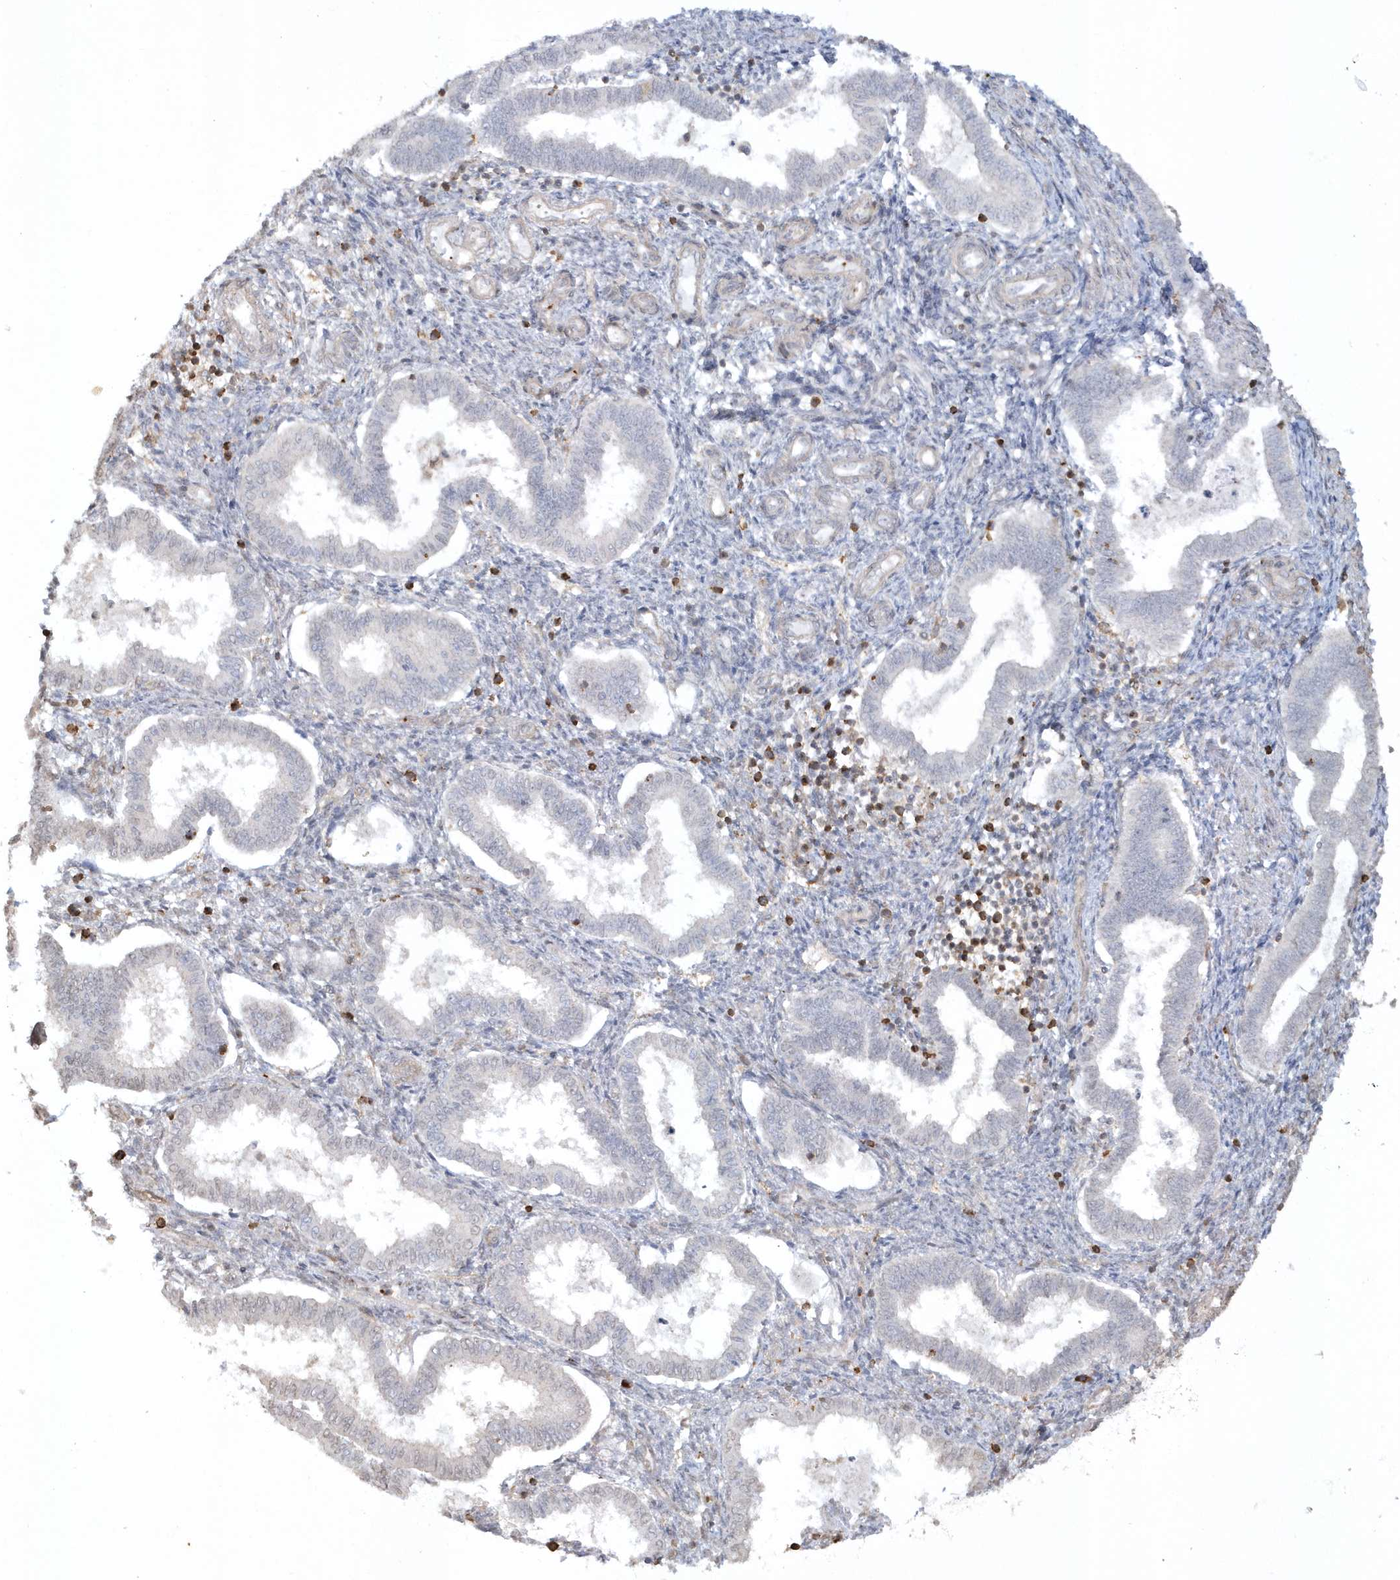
{"staining": {"intensity": "negative", "quantity": "none", "location": "none"}, "tissue": "endometrium", "cell_type": "Cells in endometrial stroma", "image_type": "normal", "snomed": [{"axis": "morphology", "description": "Normal tissue, NOS"}, {"axis": "topography", "description": "Endometrium"}], "caption": "High magnification brightfield microscopy of unremarkable endometrium stained with DAB (3,3'-diaminobenzidine) (brown) and counterstained with hematoxylin (blue): cells in endometrial stroma show no significant expression.", "gene": "BSN", "patient": {"sex": "female", "age": 24}}